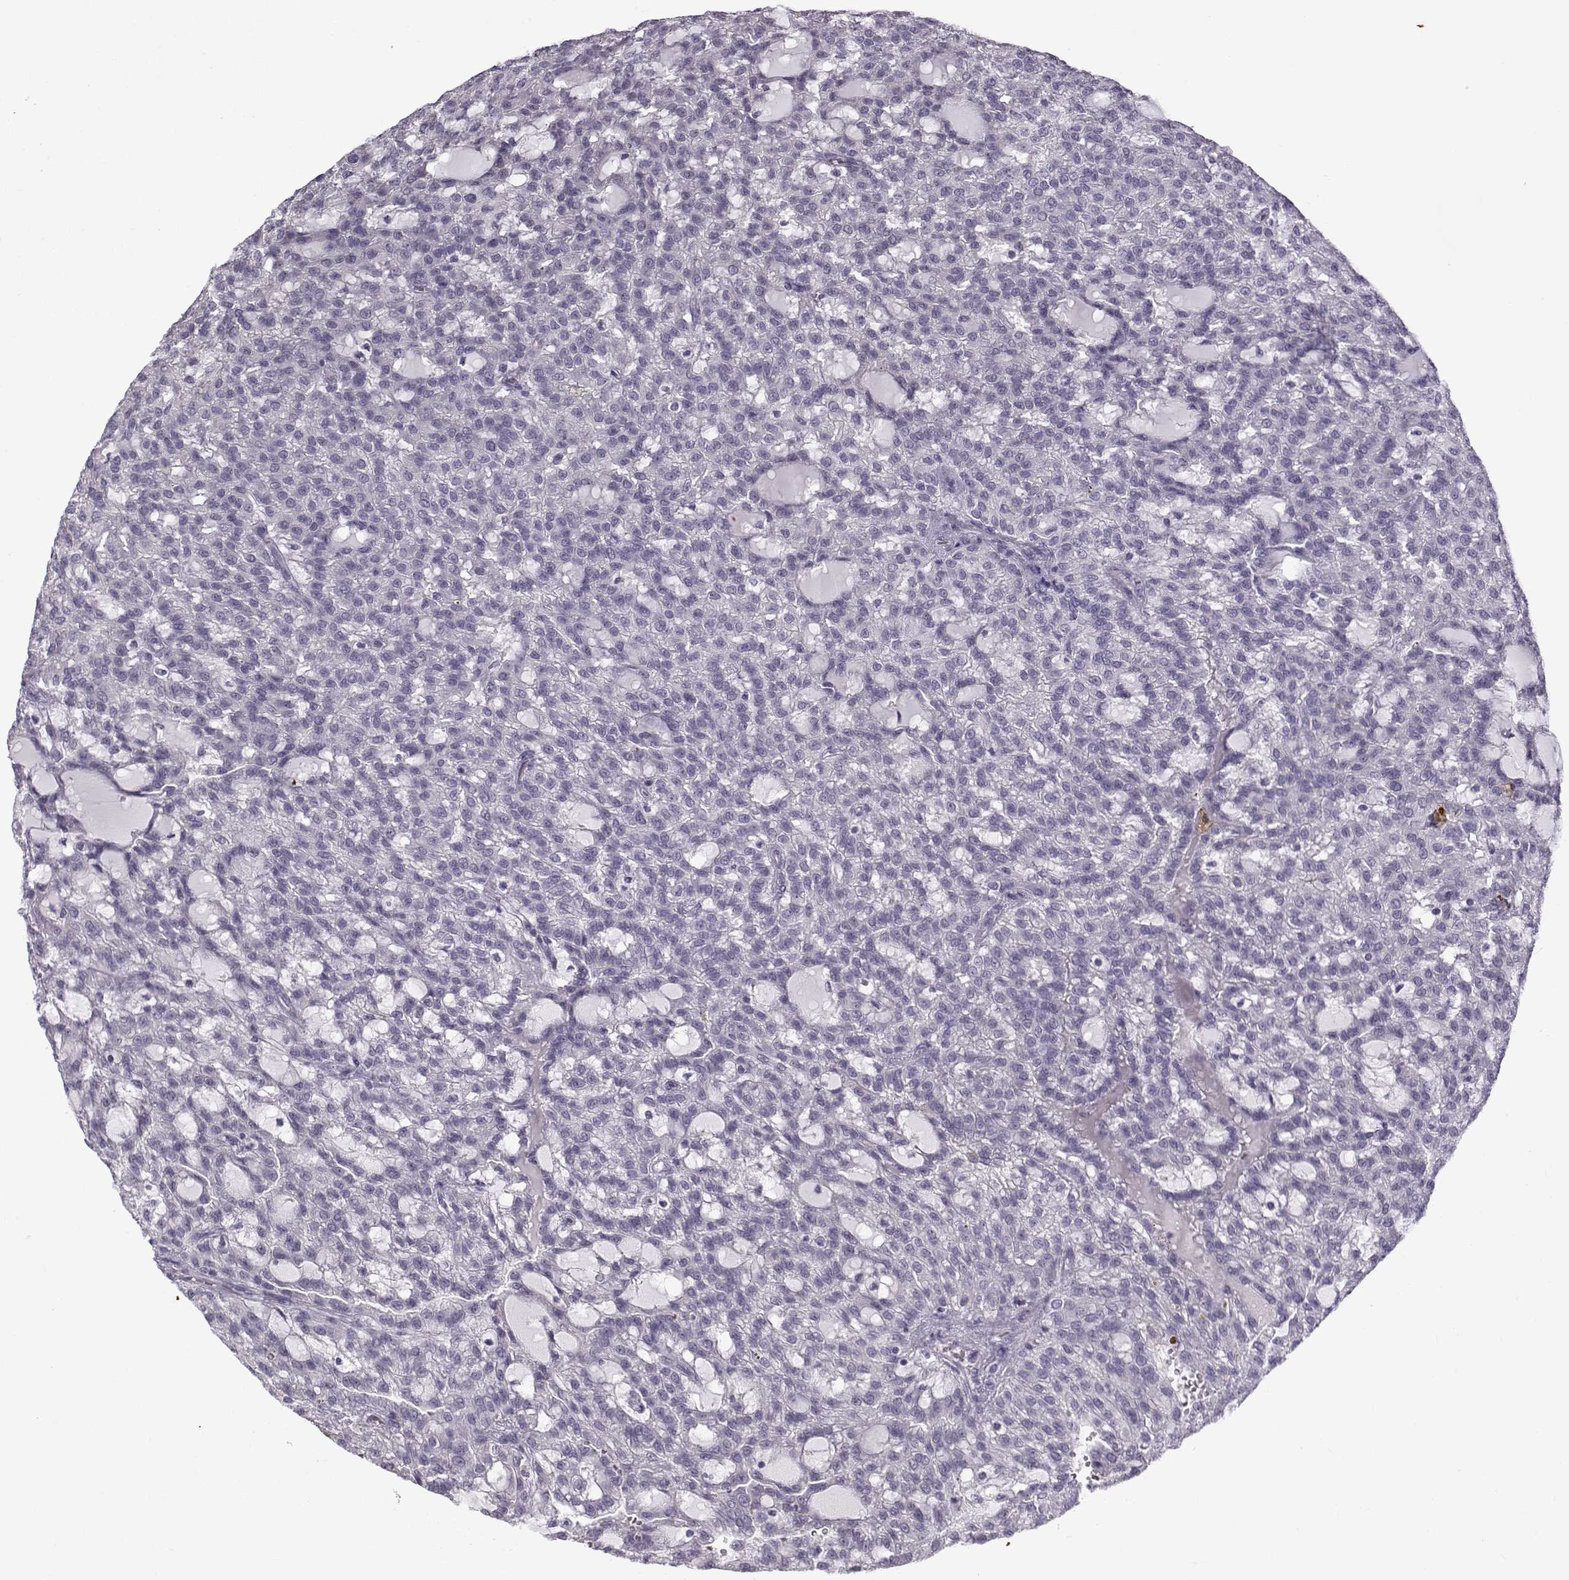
{"staining": {"intensity": "negative", "quantity": "none", "location": "none"}, "tissue": "renal cancer", "cell_type": "Tumor cells", "image_type": "cancer", "snomed": [{"axis": "morphology", "description": "Adenocarcinoma, NOS"}, {"axis": "topography", "description": "Kidney"}], "caption": "This is an immunohistochemistry (IHC) photomicrograph of human renal adenocarcinoma. There is no expression in tumor cells.", "gene": "TEX55", "patient": {"sex": "male", "age": 63}}